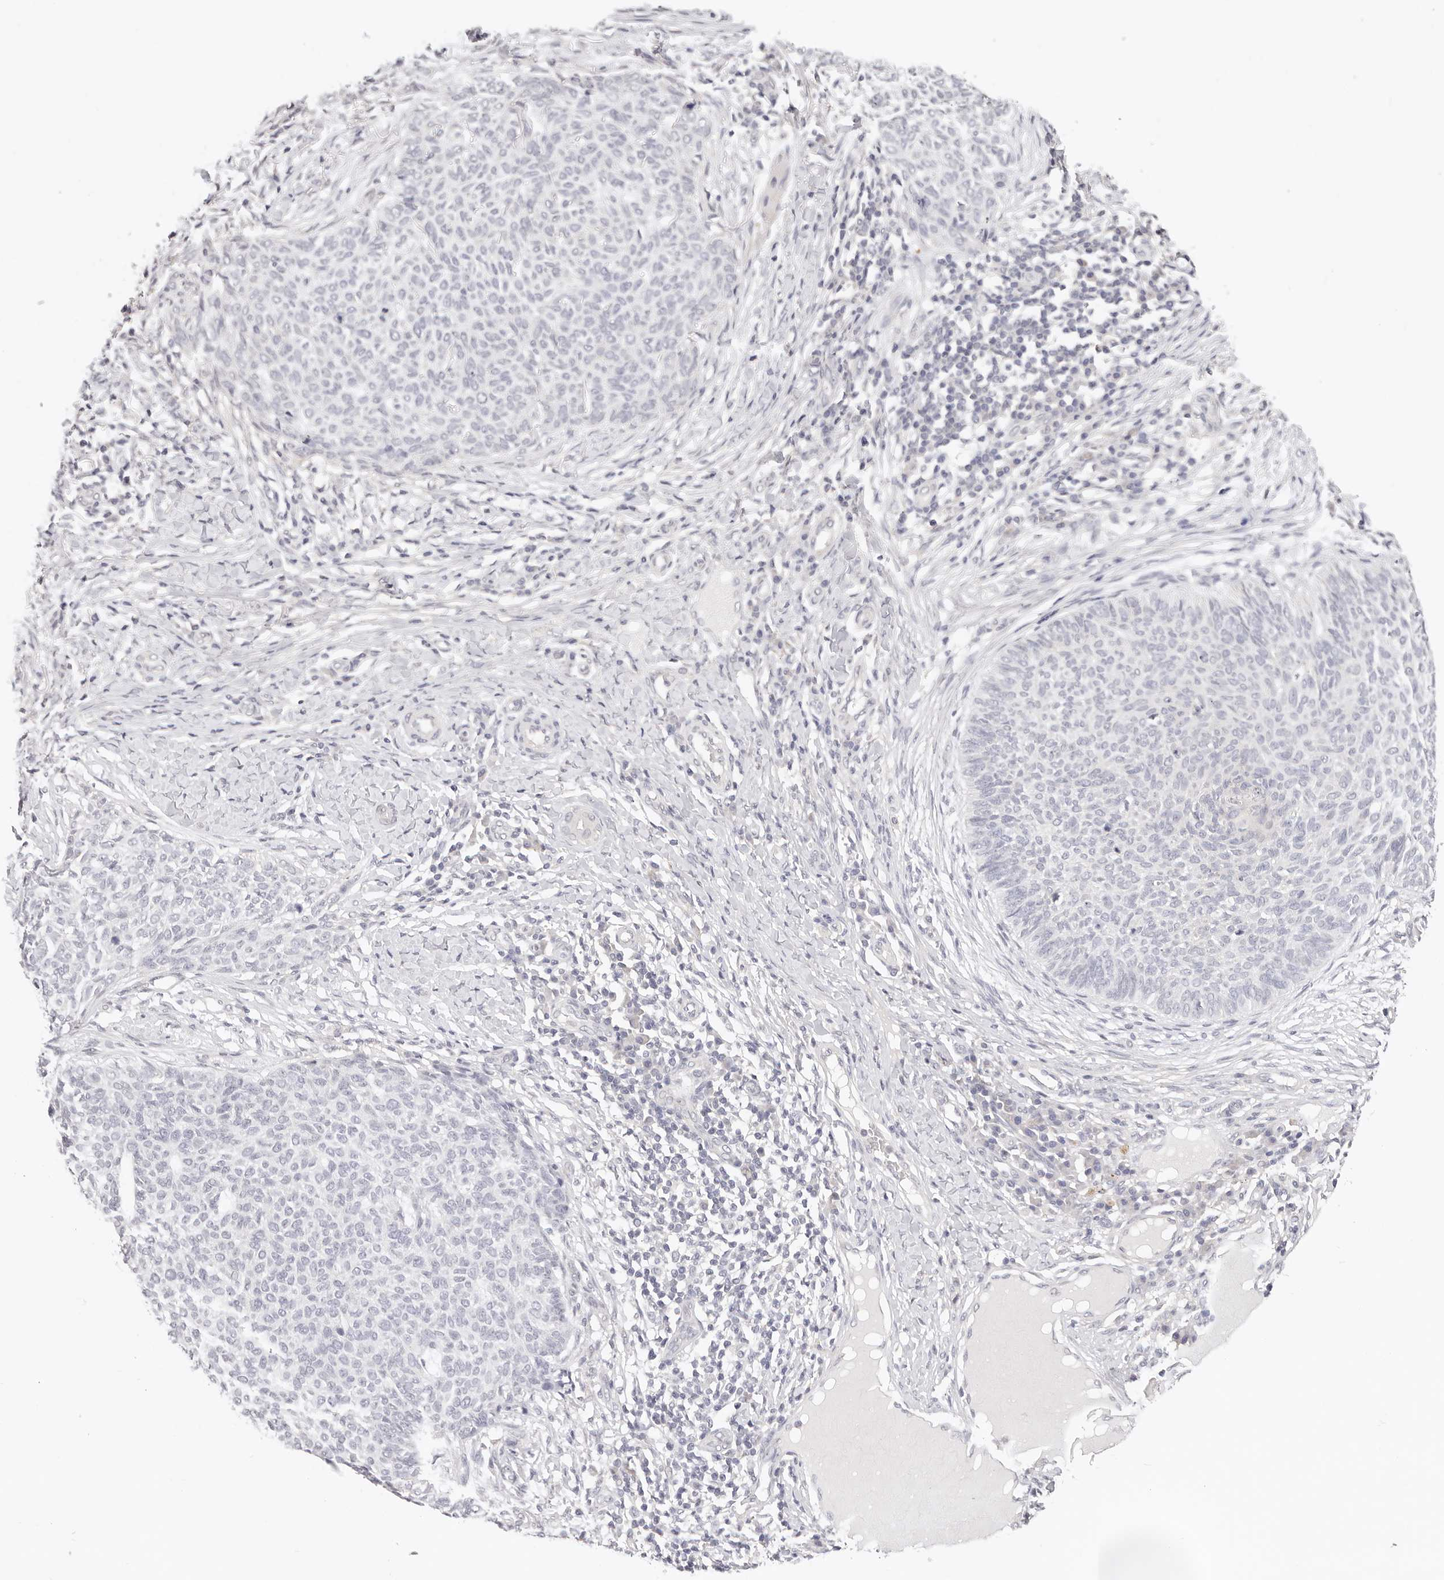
{"staining": {"intensity": "negative", "quantity": "none", "location": "none"}, "tissue": "skin cancer", "cell_type": "Tumor cells", "image_type": "cancer", "snomed": [{"axis": "morphology", "description": "Normal tissue, NOS"}, {"axis": "morphology", "description": "Basal cell carcinoma"}, {"axis": "topography", "description": "Skin"}], "caption": "Human skin basal cell carcinoma stained for a protein using immunohistochemistry demonstrates no positivity in tumor cells.", "gene": "GGPS1", "patient": {"sex": "male", "age": 50}}